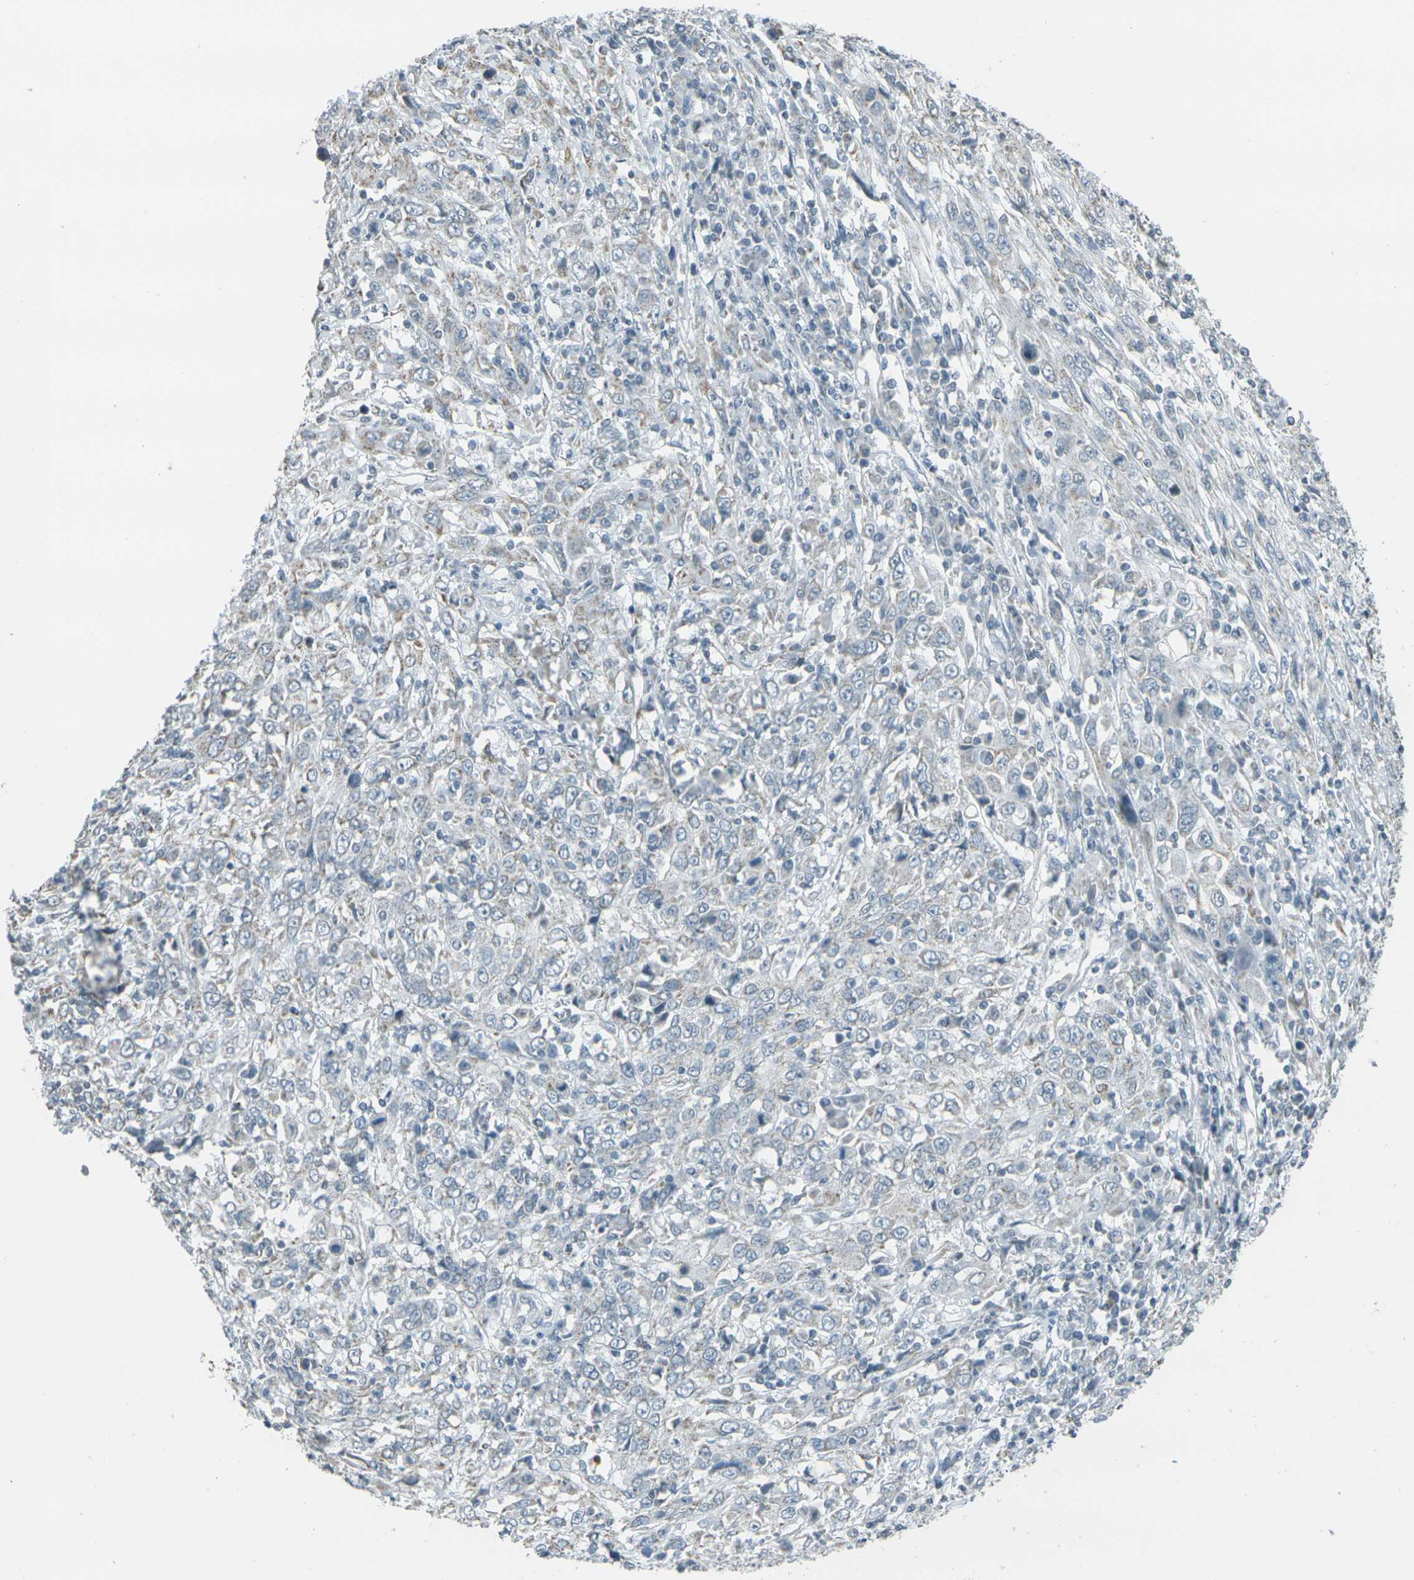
{"staining": {"intensity": "weak", "quantity": "25%-75%", "location": "cytoplasmic/membranous"}, "tissue": "cervical cancer", "cell_type": "Tumor cells", "image_type": "cancer", "snomed": [{"axis": "morphology", "description": "Squamous cell carcinoma, NOS"}, {"axis": "topography", "description": "Cervix"}], "caption": "Immunohistochemistry (IHC) (DAB) staining of cervical squamous cell carcinoma exhibits weak cytoplasmic/membranous protein positivity in about 25%-75% of tumor cells.", "gene": "H2BC1", "patient": {"sex": "female", "age": 46}}